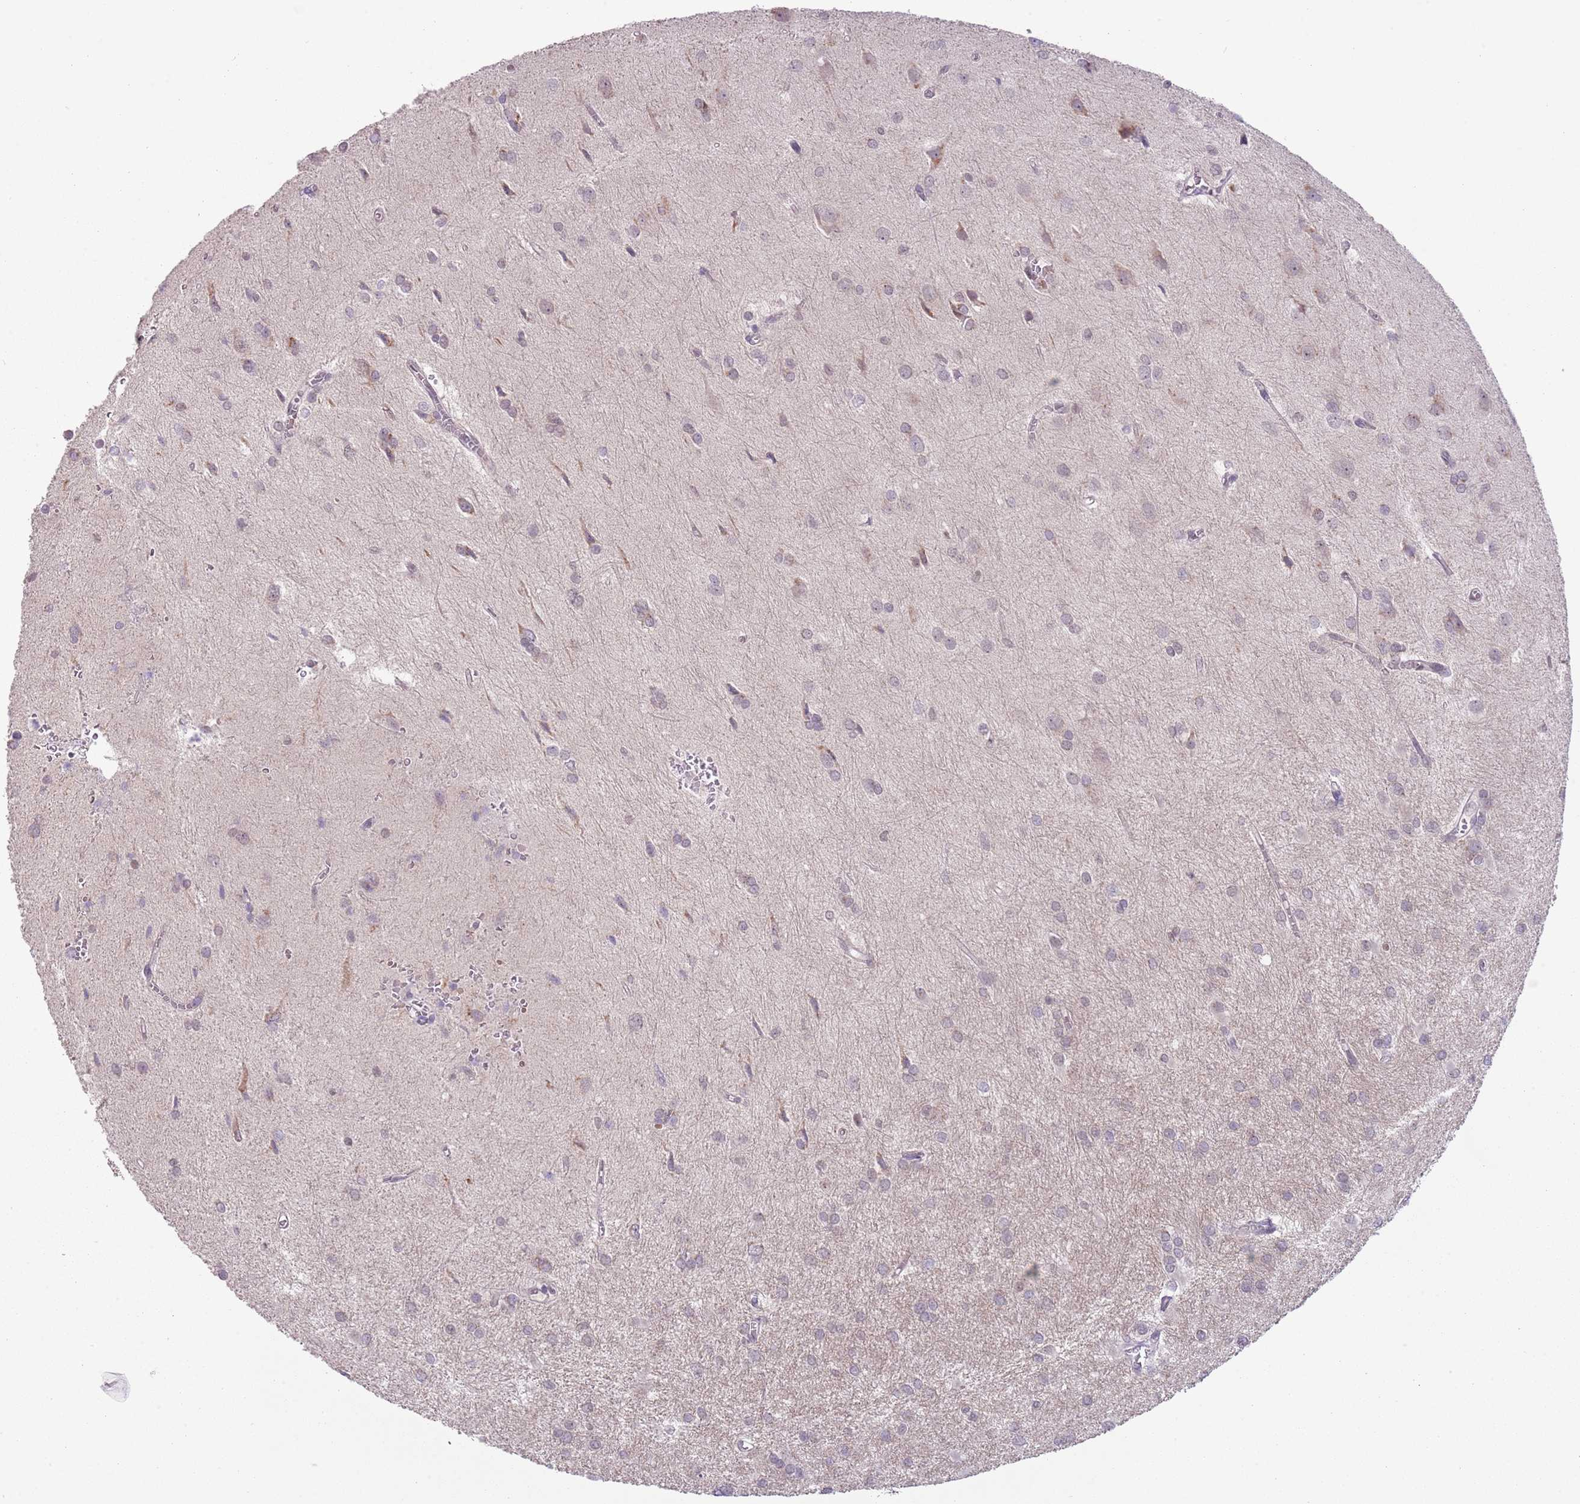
{"staining": {"intensity": "negative", "quantity": "none", "location": "none"}, "tissue": "glioma", "cell_type": "Tumor cells", "image_type": "cancer", "snomed": [{"axis": "morphology", "description": "Glioma, malignant, High grade"}, {"axis": "topography", "description": "Brain"}], "caption": "Tumor cells are negative for brown protein staining in glioma. (Stains: DAB (3,3'-diaminobenzidine) IHC with hematoxylin counter stain, Microscopy: brightfield microscopy at high magnification).", "gene": "TM2D1", "patient": {"sex": "female", "age": 50}}